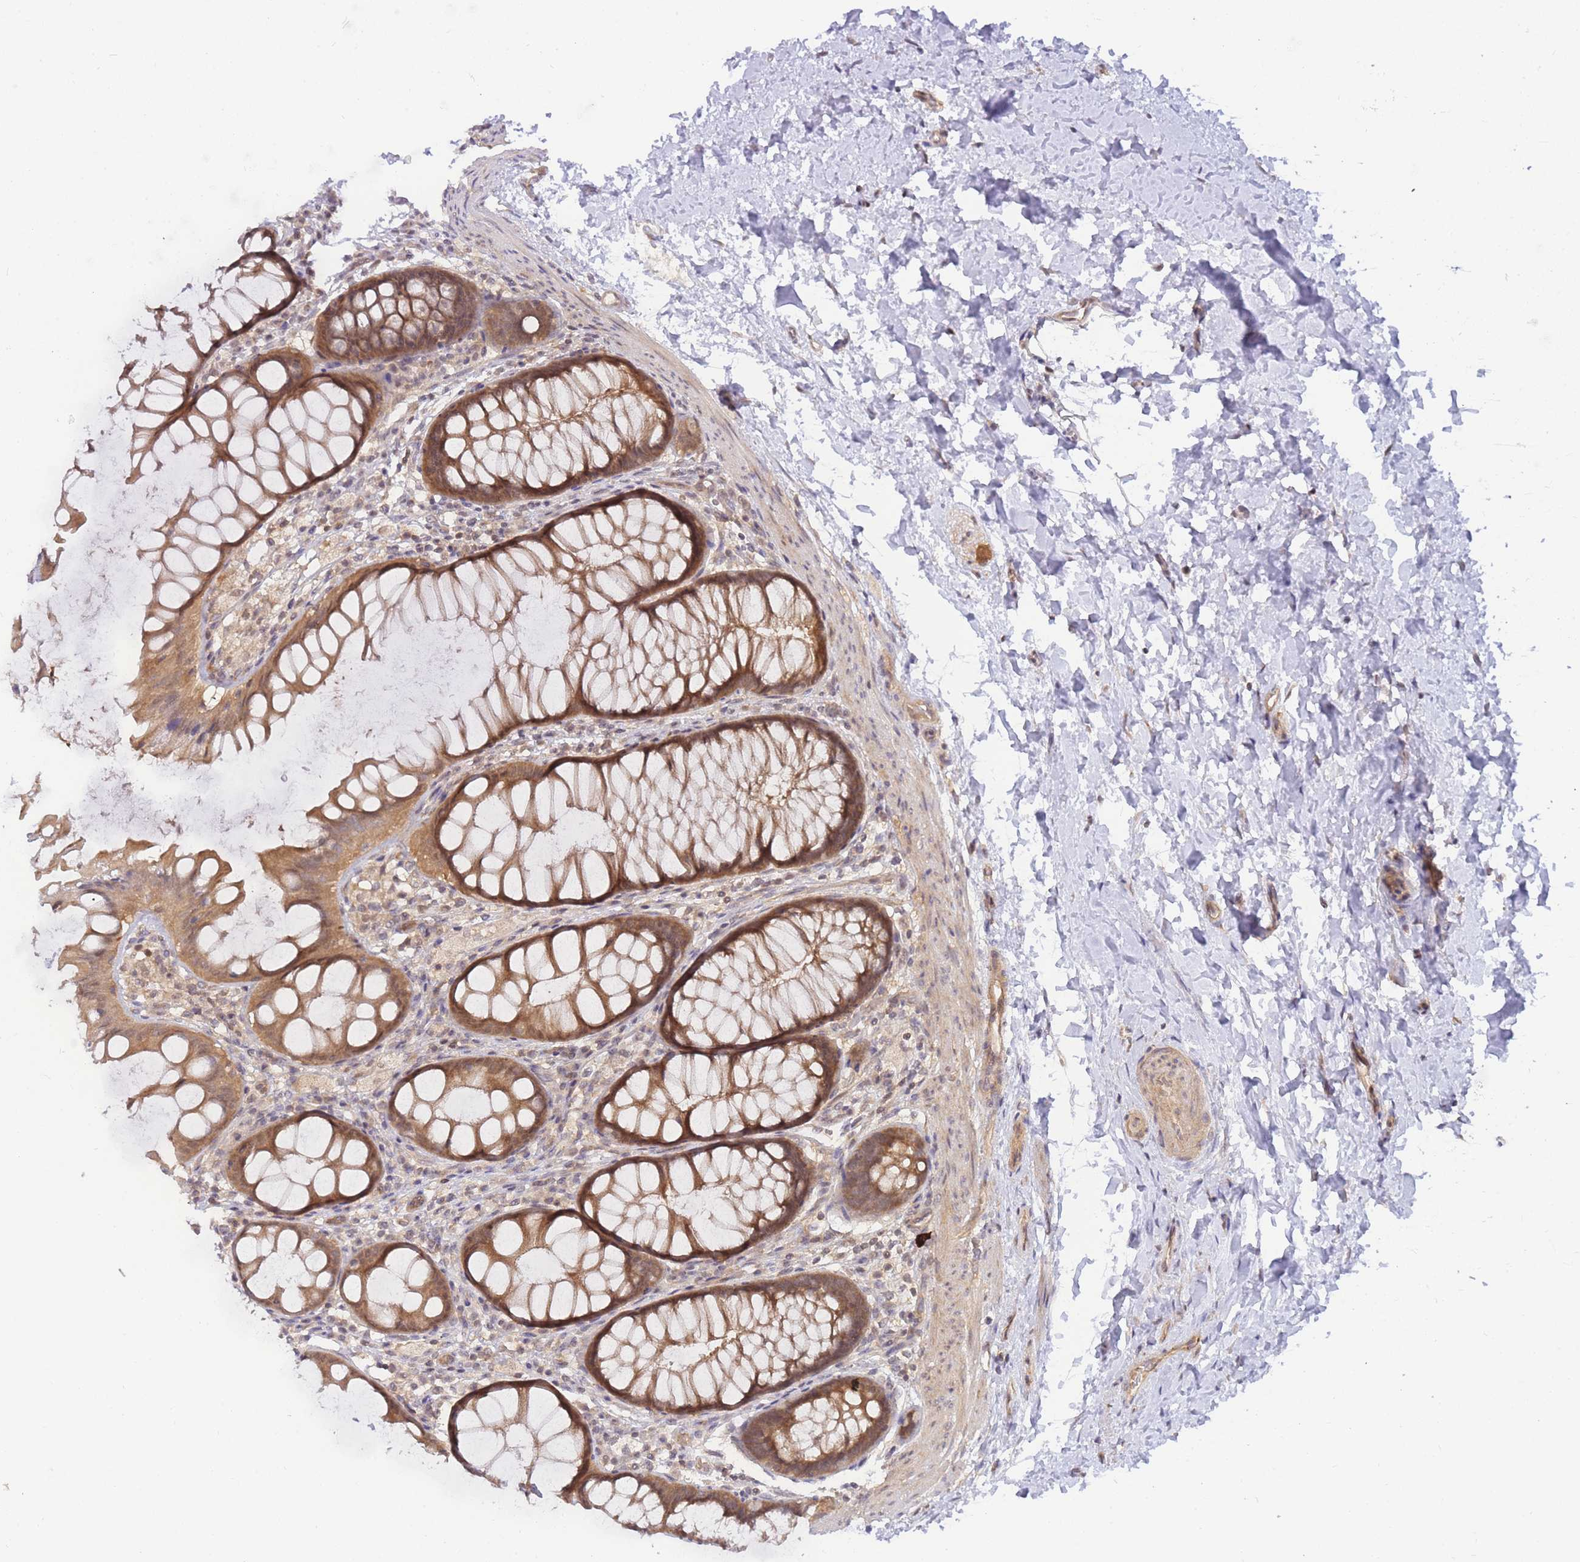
{"staining": {"intensity": "moderate", "quantity": ">75%", "location": "cytoplasmic/membranous"}, "tissue": "colon", "cell_type": "Endothelial cells", "image_type": "normal", "snomed": [{"axis": "morphology", "description": "Normal tissue, NOS"}, {"axis": "topography", "description": "Colon"}], "caption": "A medium amount of moderate cytoplasmic/membranous positivity is present in approximately >75% of endothelial cells in benign colon.", "gene": "KIAA1191", "patient": {"sex": "female", "age": 62}}